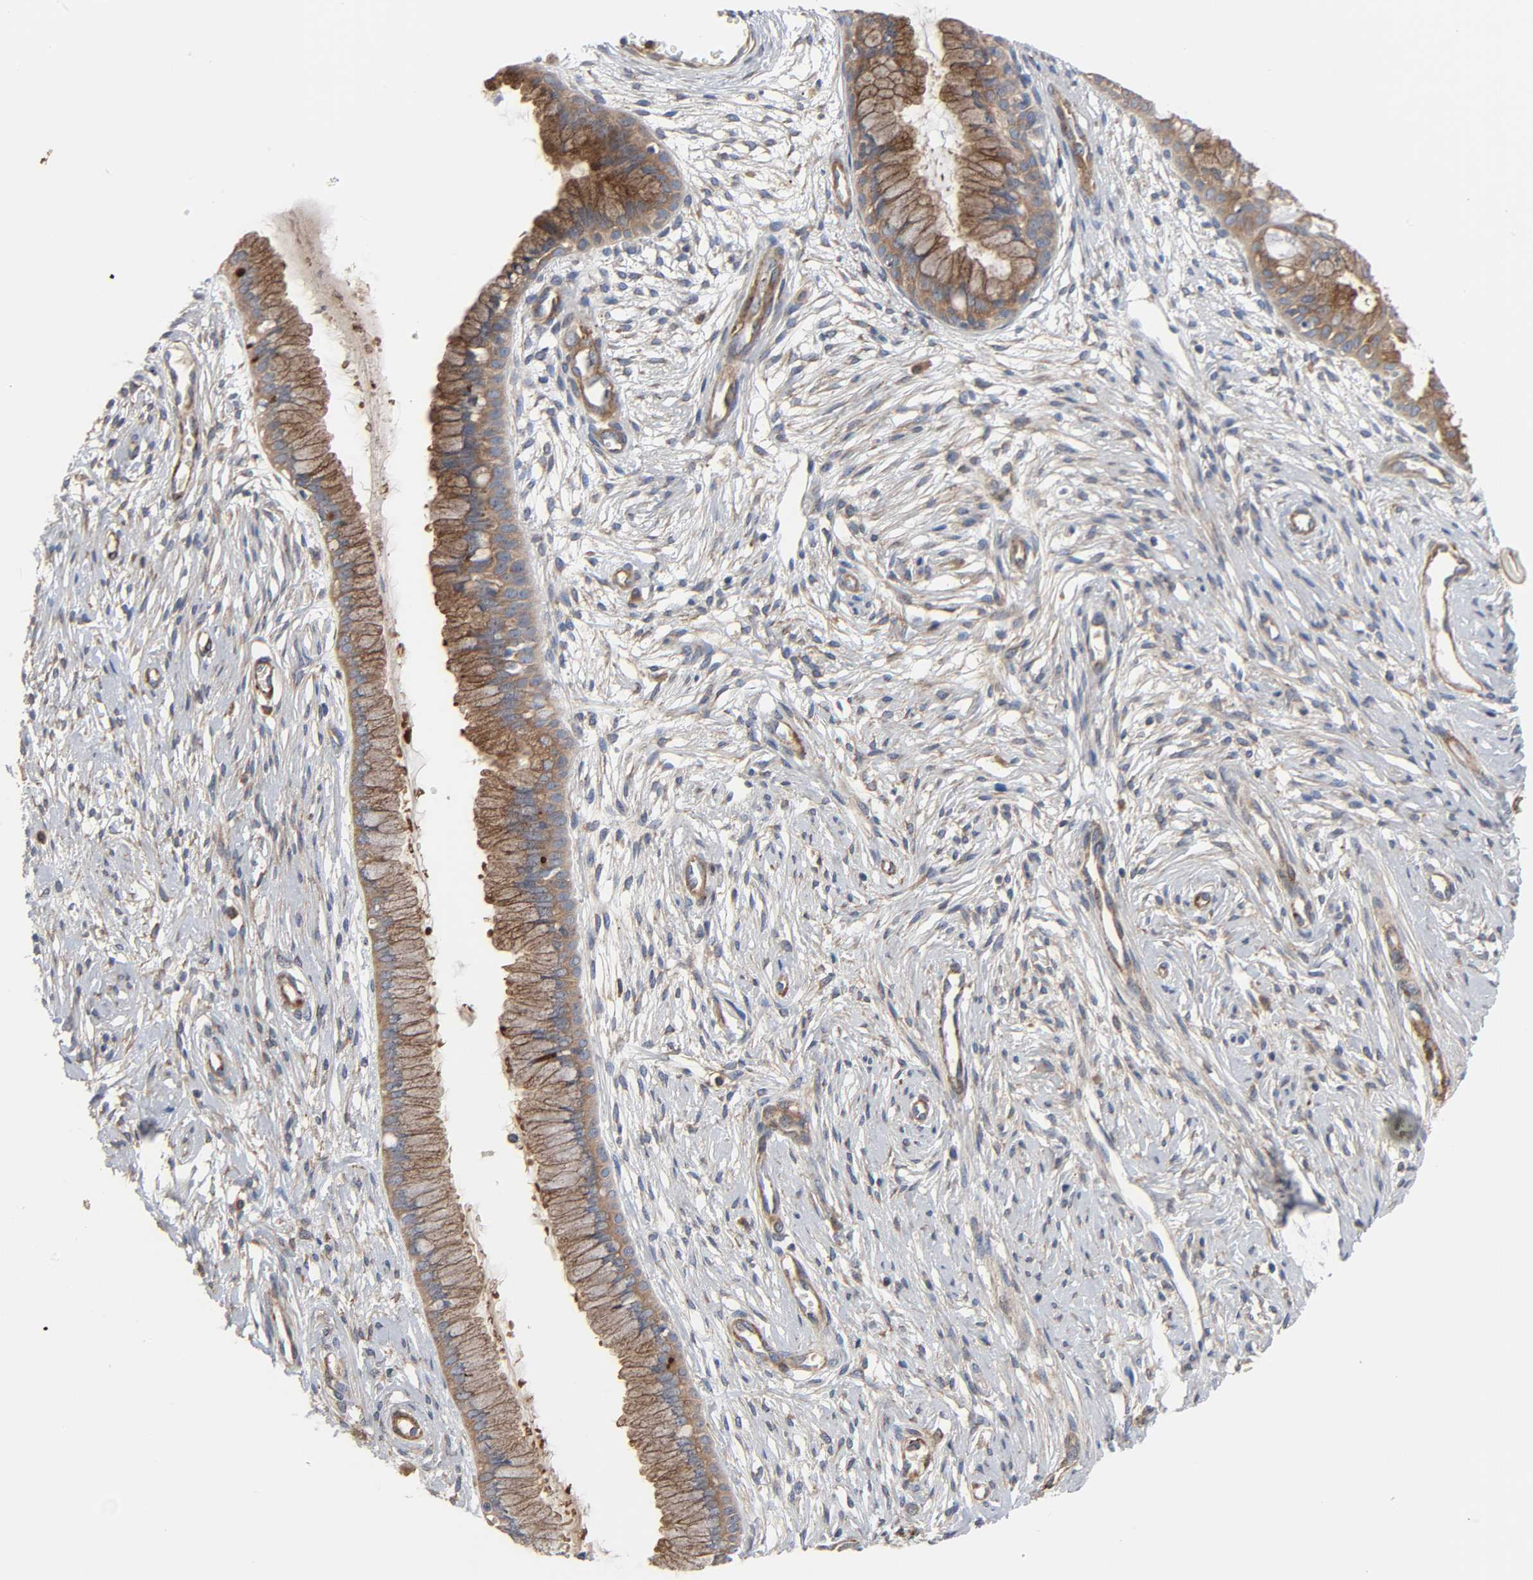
{"staining": {"intensity": "strong", "quantity": ">75%", "location": "cytoplasmic/membranous"}, "tissue": "cervix", "cell_type": "Glandular cells", "image_type": "normal", "snomed": [{"axis": "morphology", "description": "Normal tissue, NOS"}, {"axis": "topography", "description": "Cervix"}], "caption": "High-power microscopy captured an immunohistochemistry micrograph of unremarkable cervix, revealing strong cytoplasmic/membranous staining in about >75% of glandular cells.", "gene": "ARHGAP1", "patient": {"sex": "female", "age": 39}}